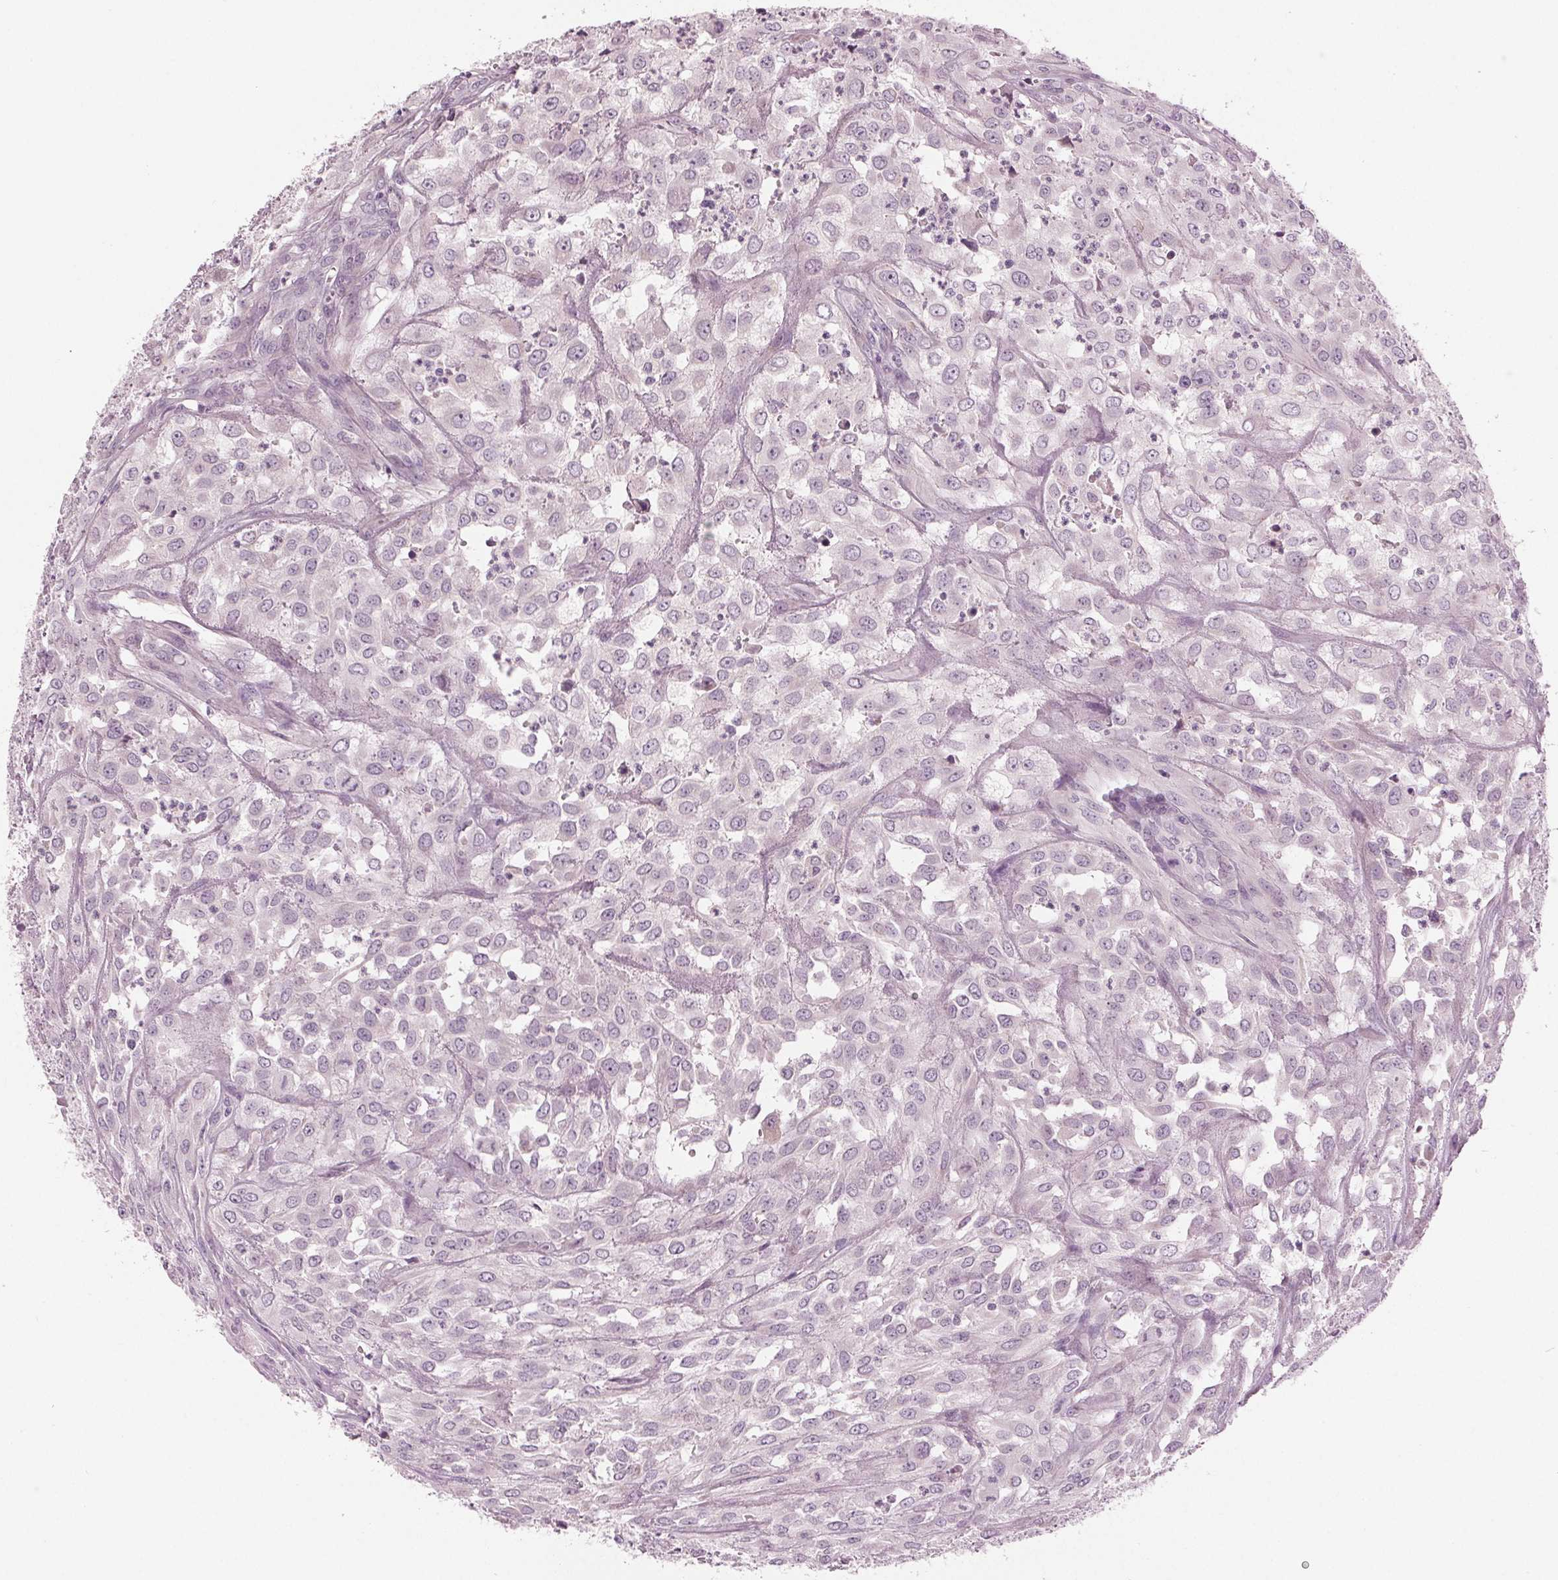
{"staining": {"intensity": "negative", "quantity": "none", "location": "none"}, "tissue": "urothelial cancer", "cell_type": "Tumor cells", "image_type": "cancer", "snomed": [{"axis": "morphology", "description": "Urothelial carcinoma, High grade"}, {"axis": "topography", "description": "Urinary bladder"}], "caption": "A high-resolution micrograph shows IHC staining of urothelial cancer, which displays no significant staining in tumor cells.", "gene": "PRAP1", "patient": {"sex": "male", "age": 67}}